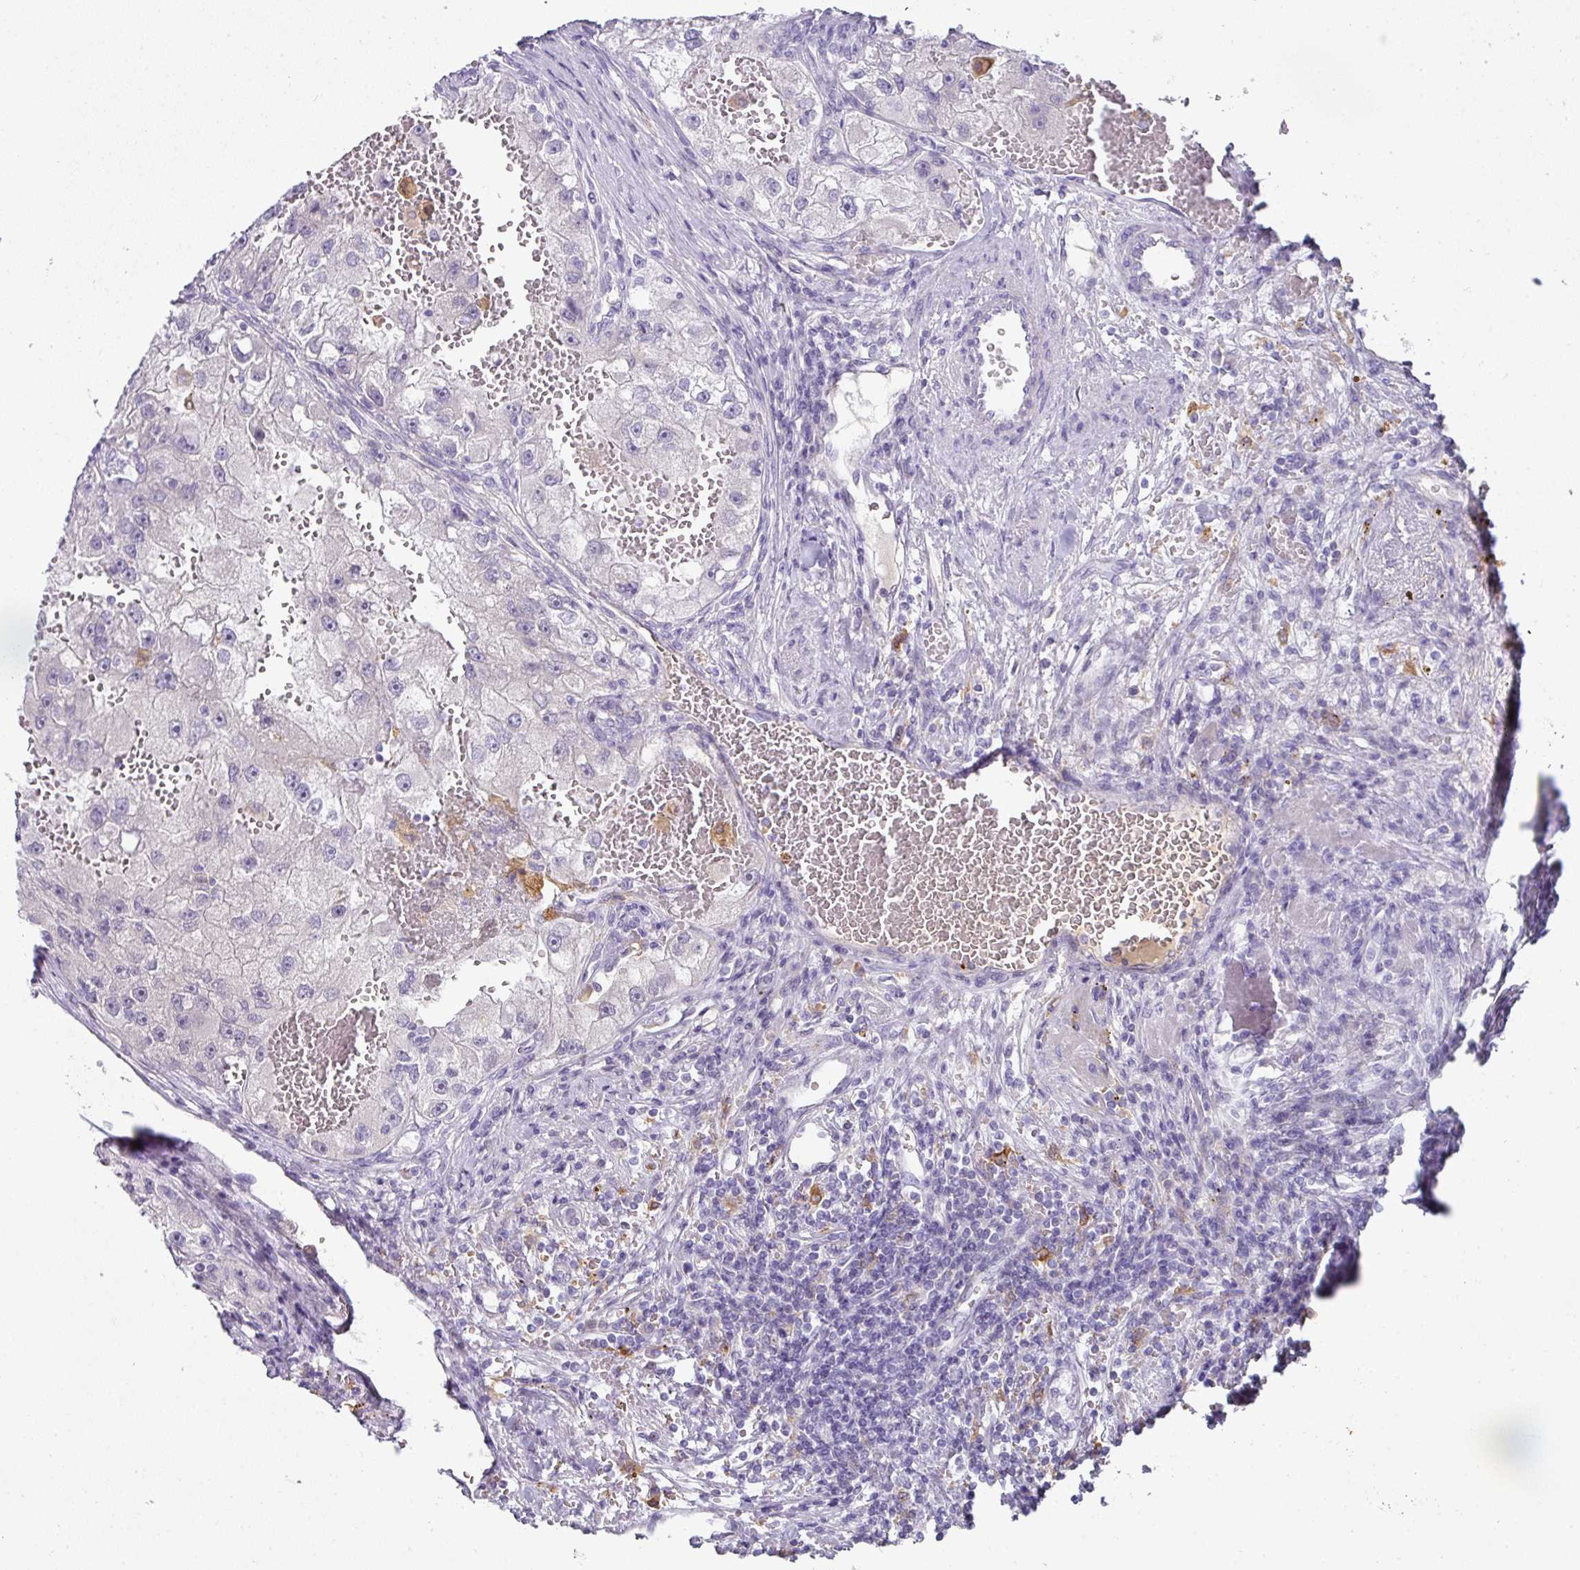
{"staining": {"intensity": "negative", "quantity": "none", "location": "none"}, "tissue": "renal cancer", "cell_type": "Tumor cells", "image_type": "cancer", "snomed": [{"axis": "morphology", "description": "Adenocarcinoma, NOS"}, {"axis": "topography", "description": "Kidney"}], "caption": "Tumor cells are negative for brown protein staining in renal cancer (adenocarcinoma). Nuclei are stained in blue.", "gene": "FGF17", "patient": {"sex": "male", "age": 63}}